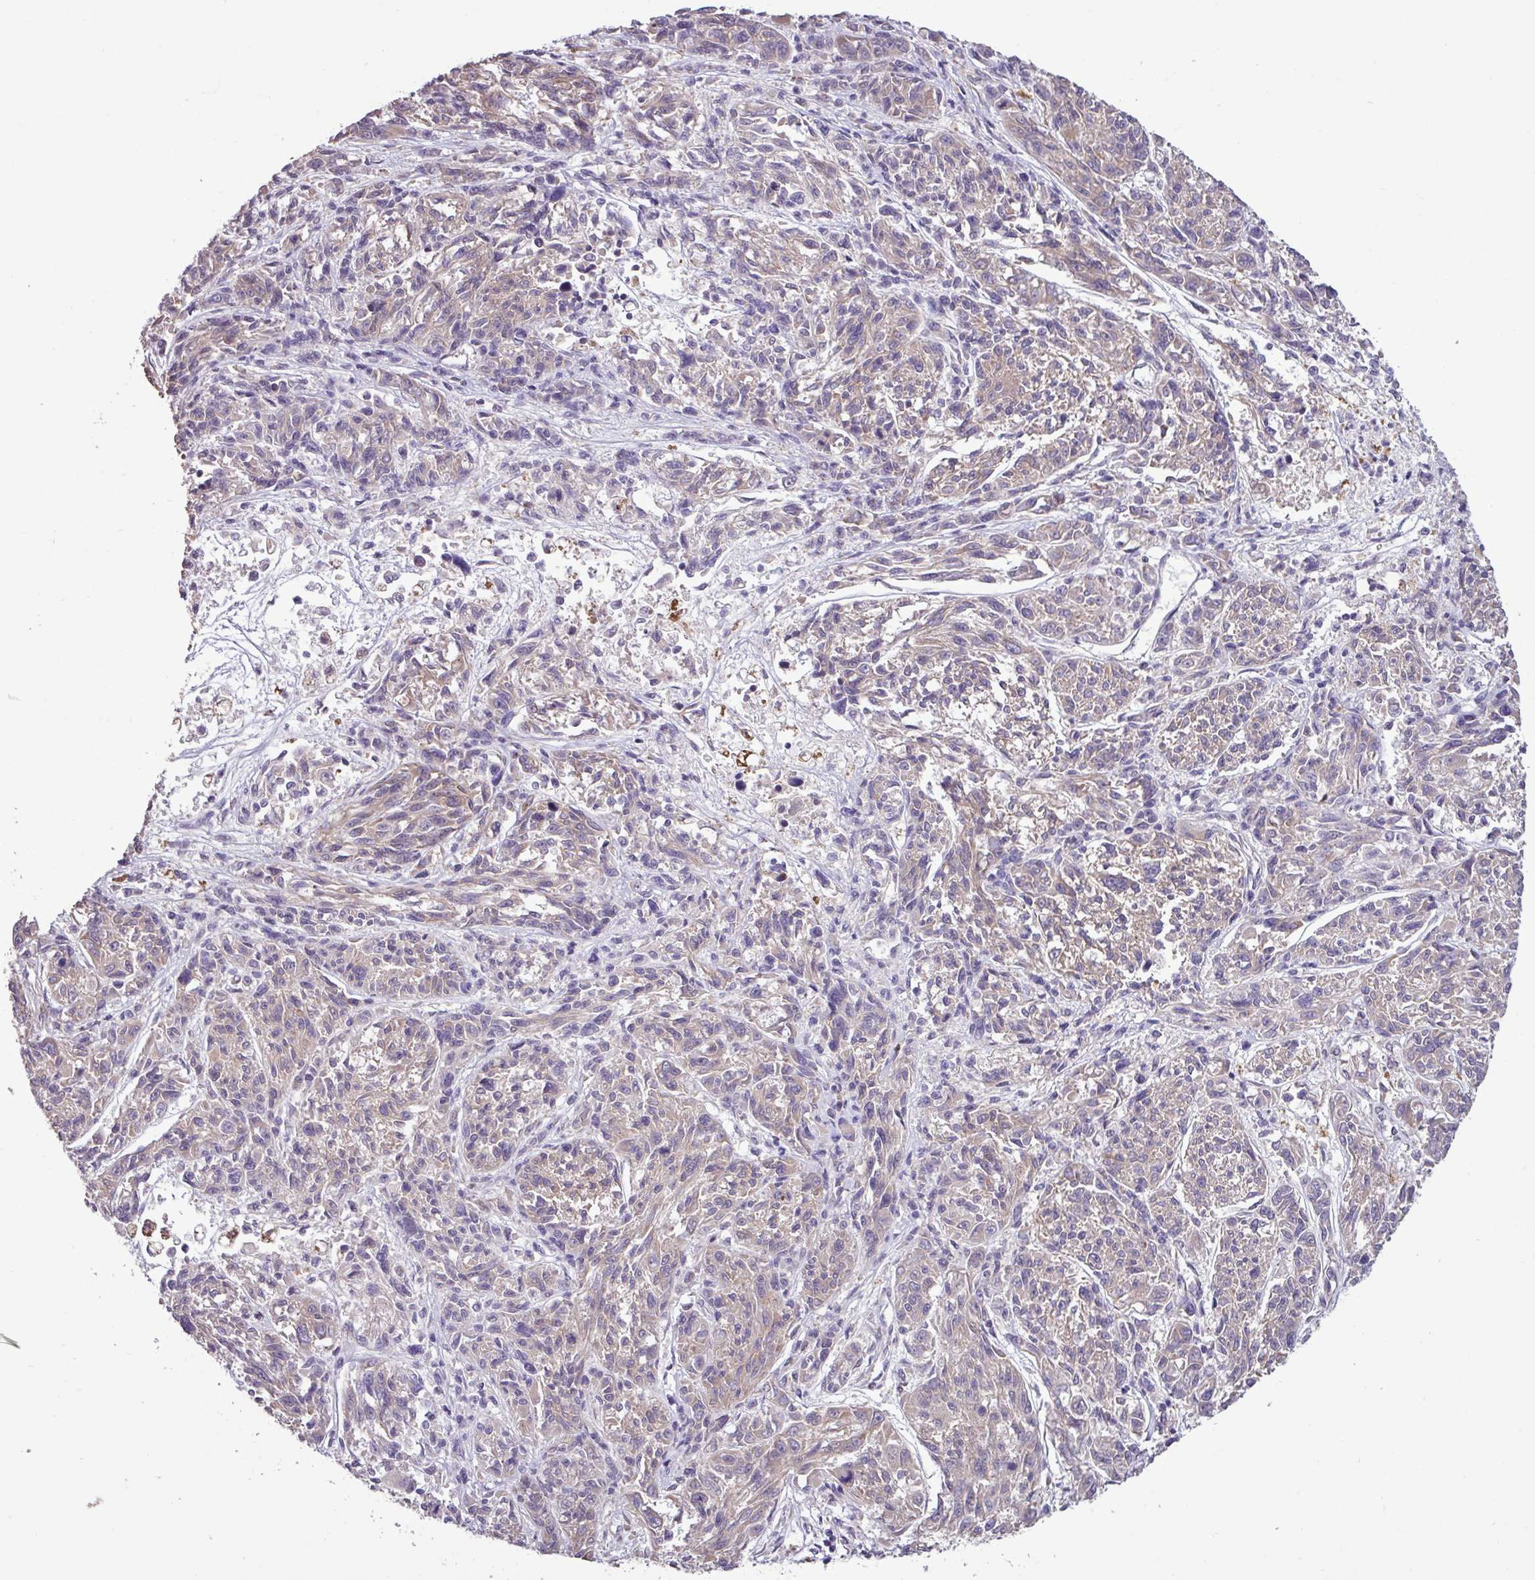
{"staining": {"intensity": "weak", "quantity": "<25%", "location": "cytoplasmic/membranous"}, "tissue": "melanoma", "cell_type": "Tumor cells", "image_type": "cancer", "snomed": [{"axis": "morphology", "description": "Malignant melanoma, NOS"}, {"axis": "topography", "description": "Skin"}], "caption": "Immunohistochemistry photomicrograph of neoplastic tissue: human melanoma stained with DAB exhibits no significant protein positivity in tumor cells.", "gene": "SKIC2", "patient": {"sex": "male", "age": 53}}